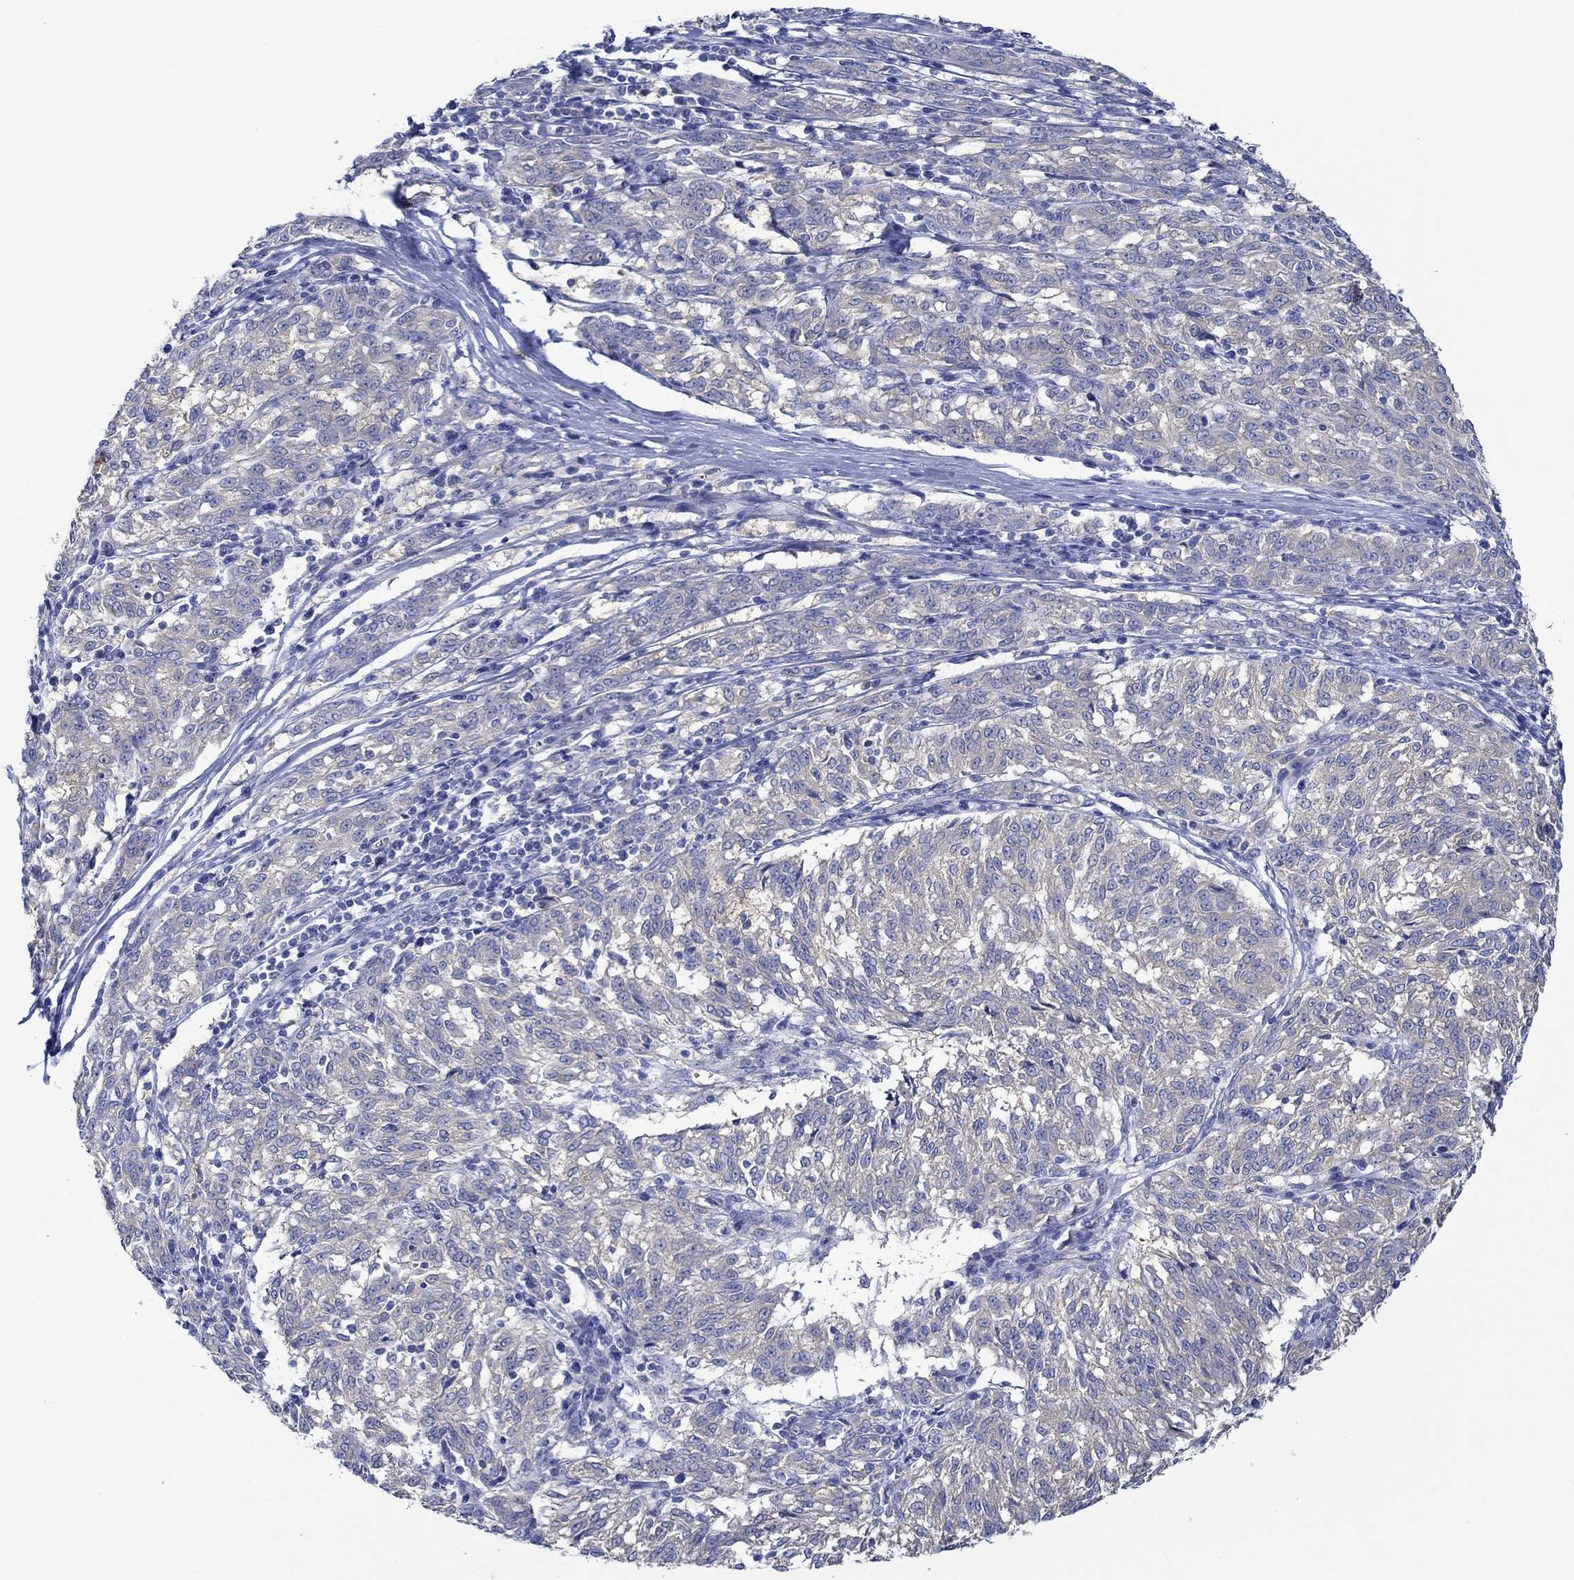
{"staining": {"intensity": "negative", "quantity": "none", "location": "none"}, "tissue": "melanoma", "cell_type": "Tumor cells", "image_type": "cancer", "snomed": [{"axis": "morphology", "description": "Malignant melanoma, NOS"}, {"axis": "topography", "description": "Skin"}], "caption": "Tumor cells are negative for brown protein staining in malignant melanoma.", "gene": "SLC27A3", "patient": {"sex": "female", "age": 72}}